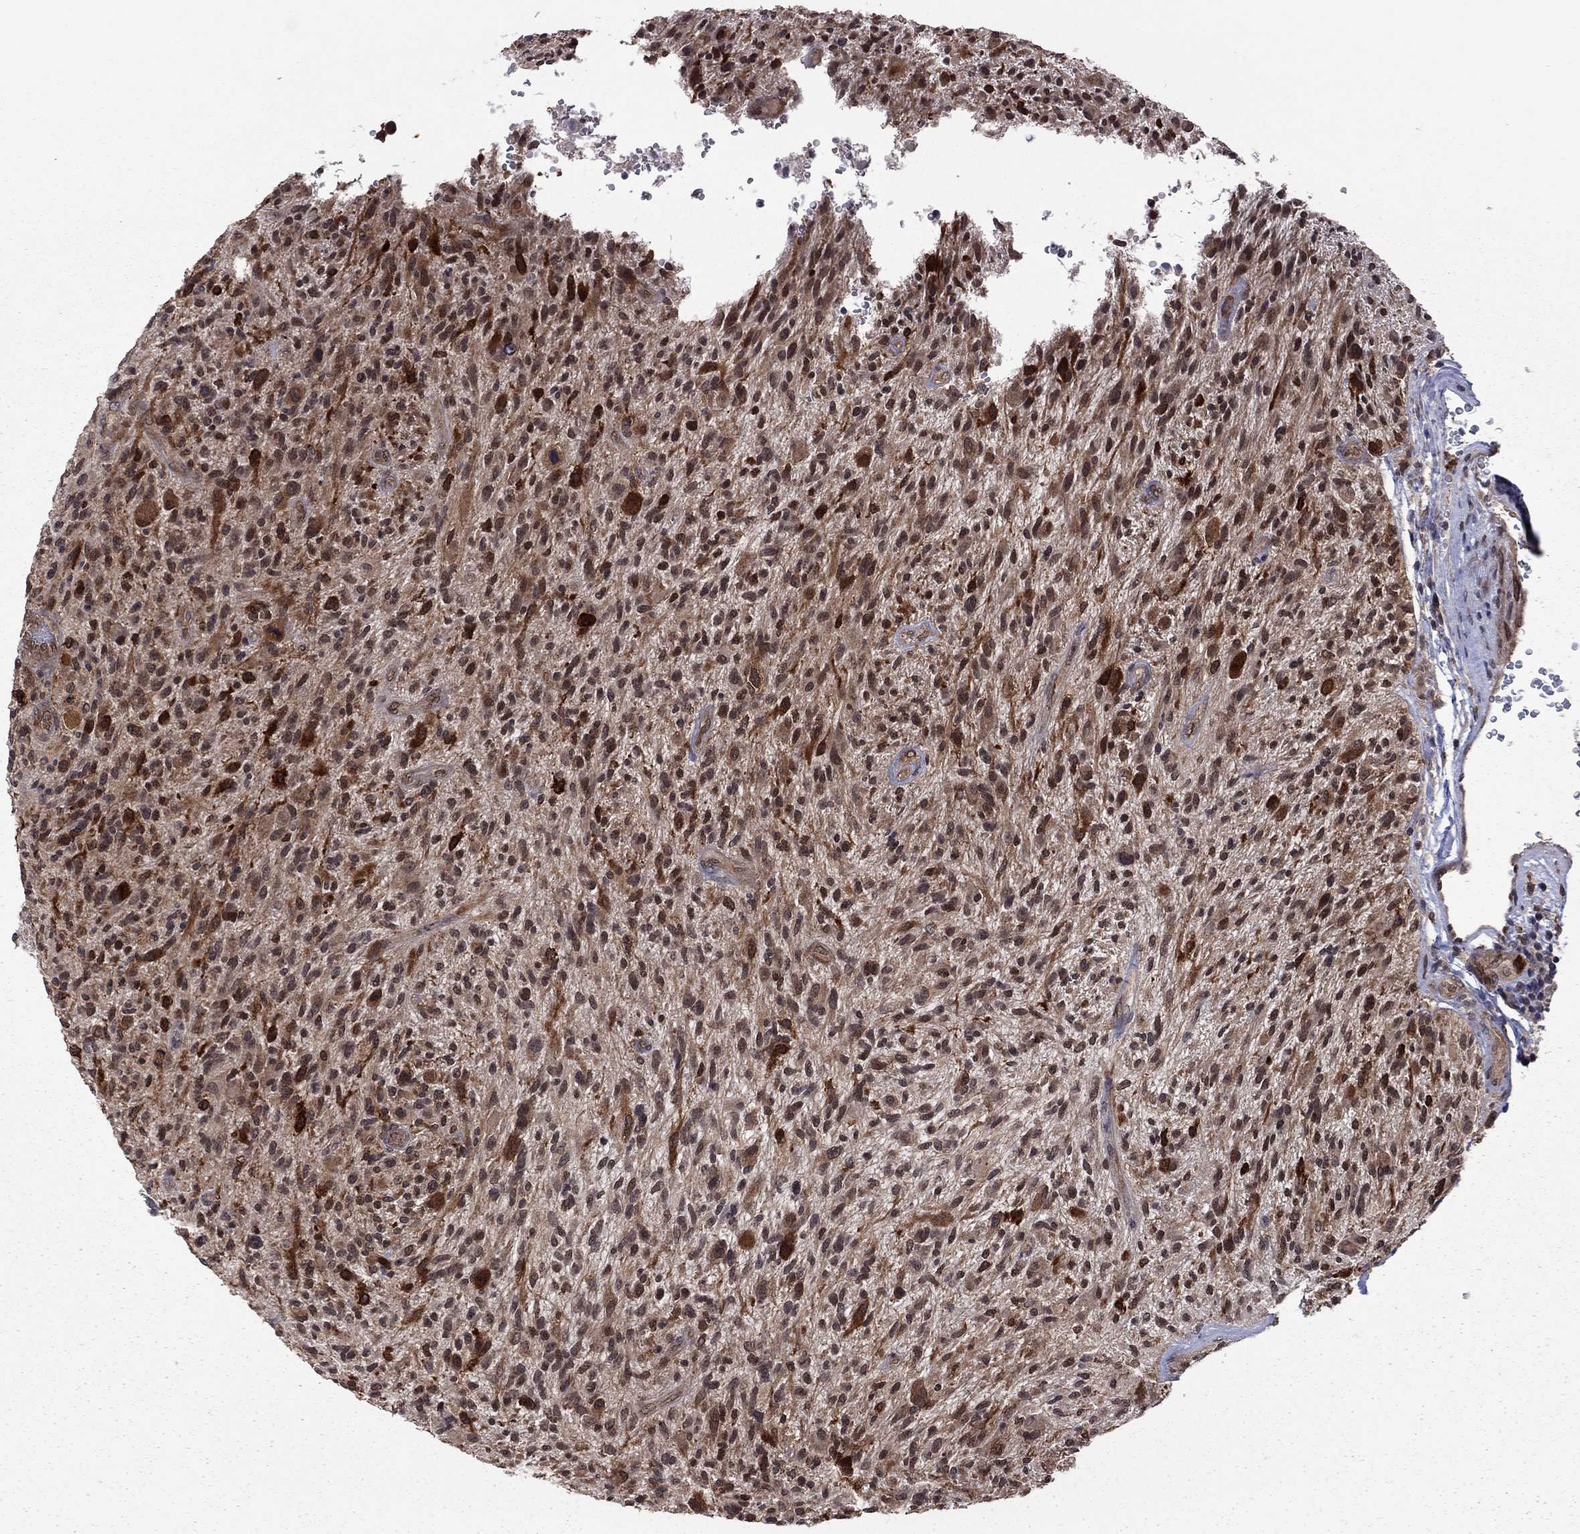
{"staining": {"intensity": "moderate", "quantity": ">75%", "location": "cytoplasmic/membranous"}, "tissue": "glioma", "cell_type": "Tumor cells", "image_type": "cancer", "snomed": [{"axis": "morphology", "description": "Glioma, malignant, High grade"}, {"axis": "topography", "description": "Brain"}], "caption": "Brown immunohistochemical staining in human malignant high-grade glioma displays moderate cytoplasmic/membranous positivity in about >75% of tumor cells.", "gene": "GPAA1", "patient": {"sex": "male", "age": 47}}